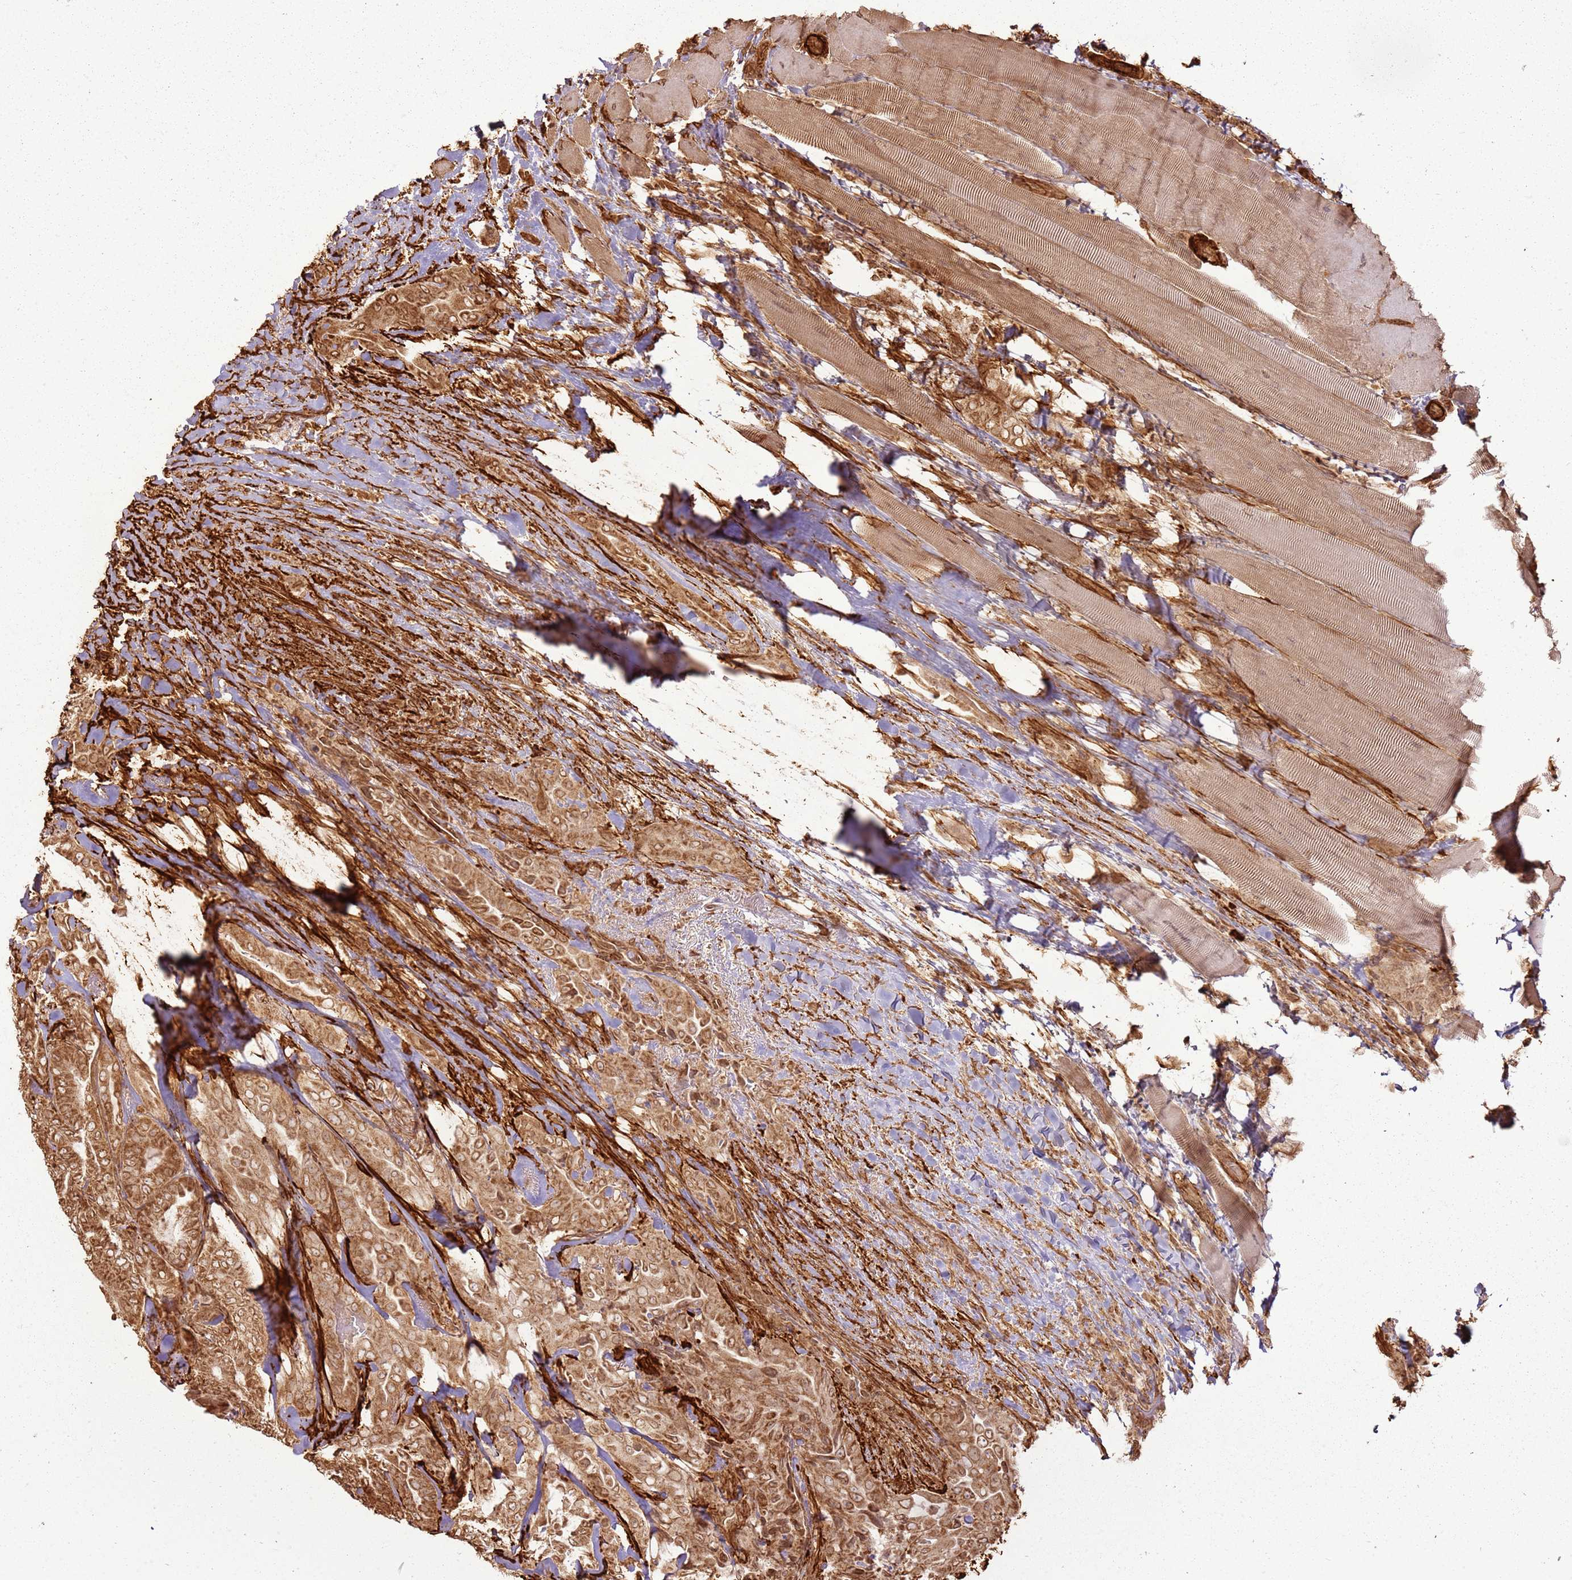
{"staining": {"intensity": "strong", "quantity": ">75%", "location": "cytoplasmic/membranous"}, "tissue": "thyroid cancer", "cell_type": "Tumor cells", "image_type": "cancer", "snomed": [{"axis": "morphology", "description": "Papillary adenocarcinoma, NOS"}, {"axis": "topography", "description": "Thyroid gland"}], "caption": "Immunohistochemistry photomicrograph of neoplastic tissue: human papillary adenocarcinoma (thyroid) stained using immunohistochemistry displays high levels of strong protein expression localized specifically in the cytoplasmic/membranous of tumor cells, appearing as a cytoplasmic/membranous brown color.", "gene": "DDX59", "patient": {"sex": "male", "age": 61}}